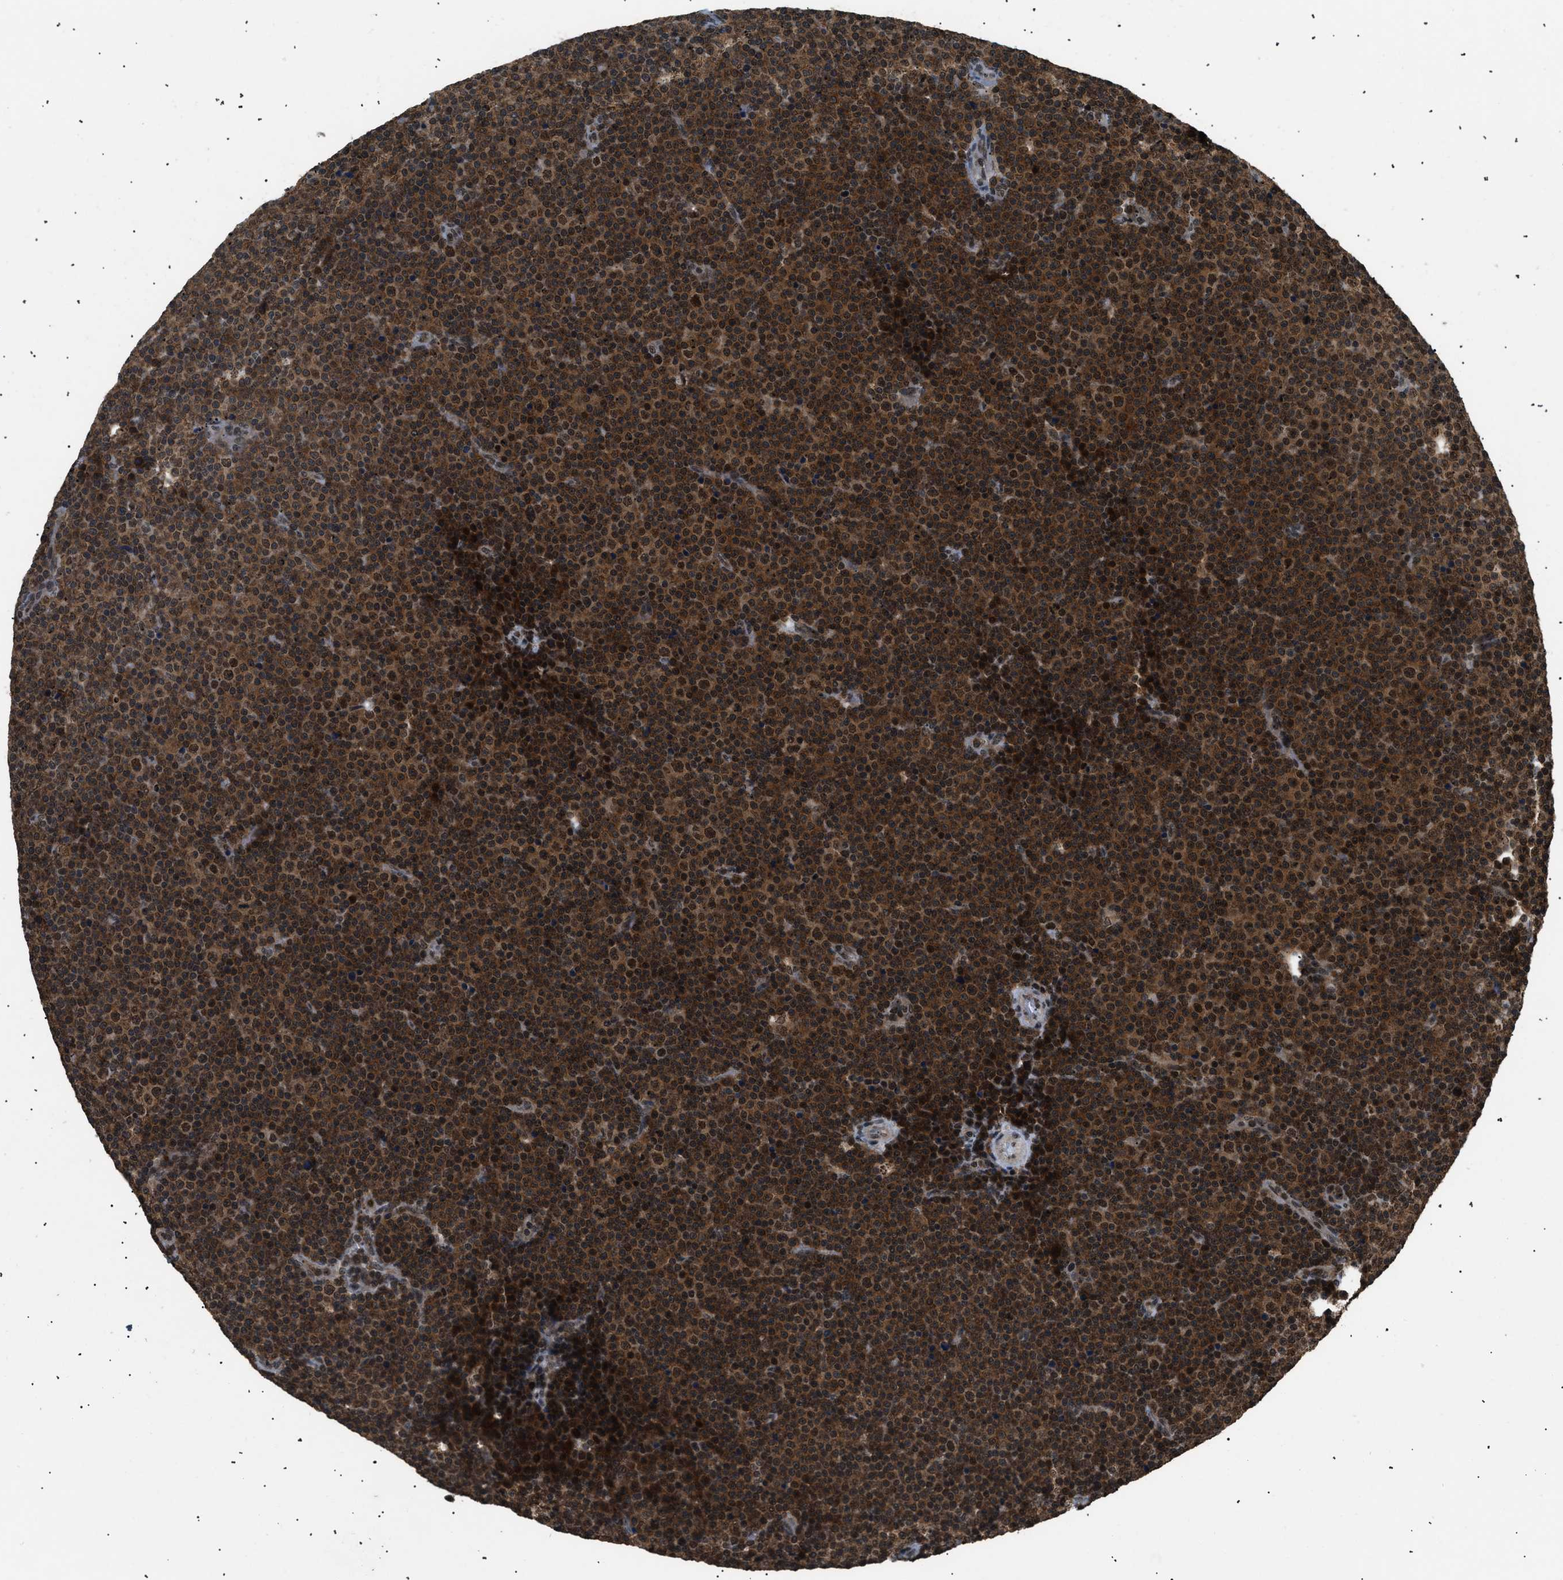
{"staining": {"intensity": "strong", "quantity": ">75%", "location": "cytoplasmic/membranous,nuclear"}, "tissue": "lymphoma", "cell_type": "Tumor cells", "image_type": "cancer", "snomed": [{"axis": "morphology", "description": "Malignant lymphoma, non-Hodgkin's type, Low grade"}, {"axis": "topography", "description": "Lymph node"}], "caption": "Tumor cells exhibit high levels of strong cytoplasmic/membranous and nuclear positivity in approximately >75% of cells in malignant lymphoma, non-Hodgkin's type (low-grade).", "gene": "RBM5", "patient": {"sex": "female", "age": 67}}